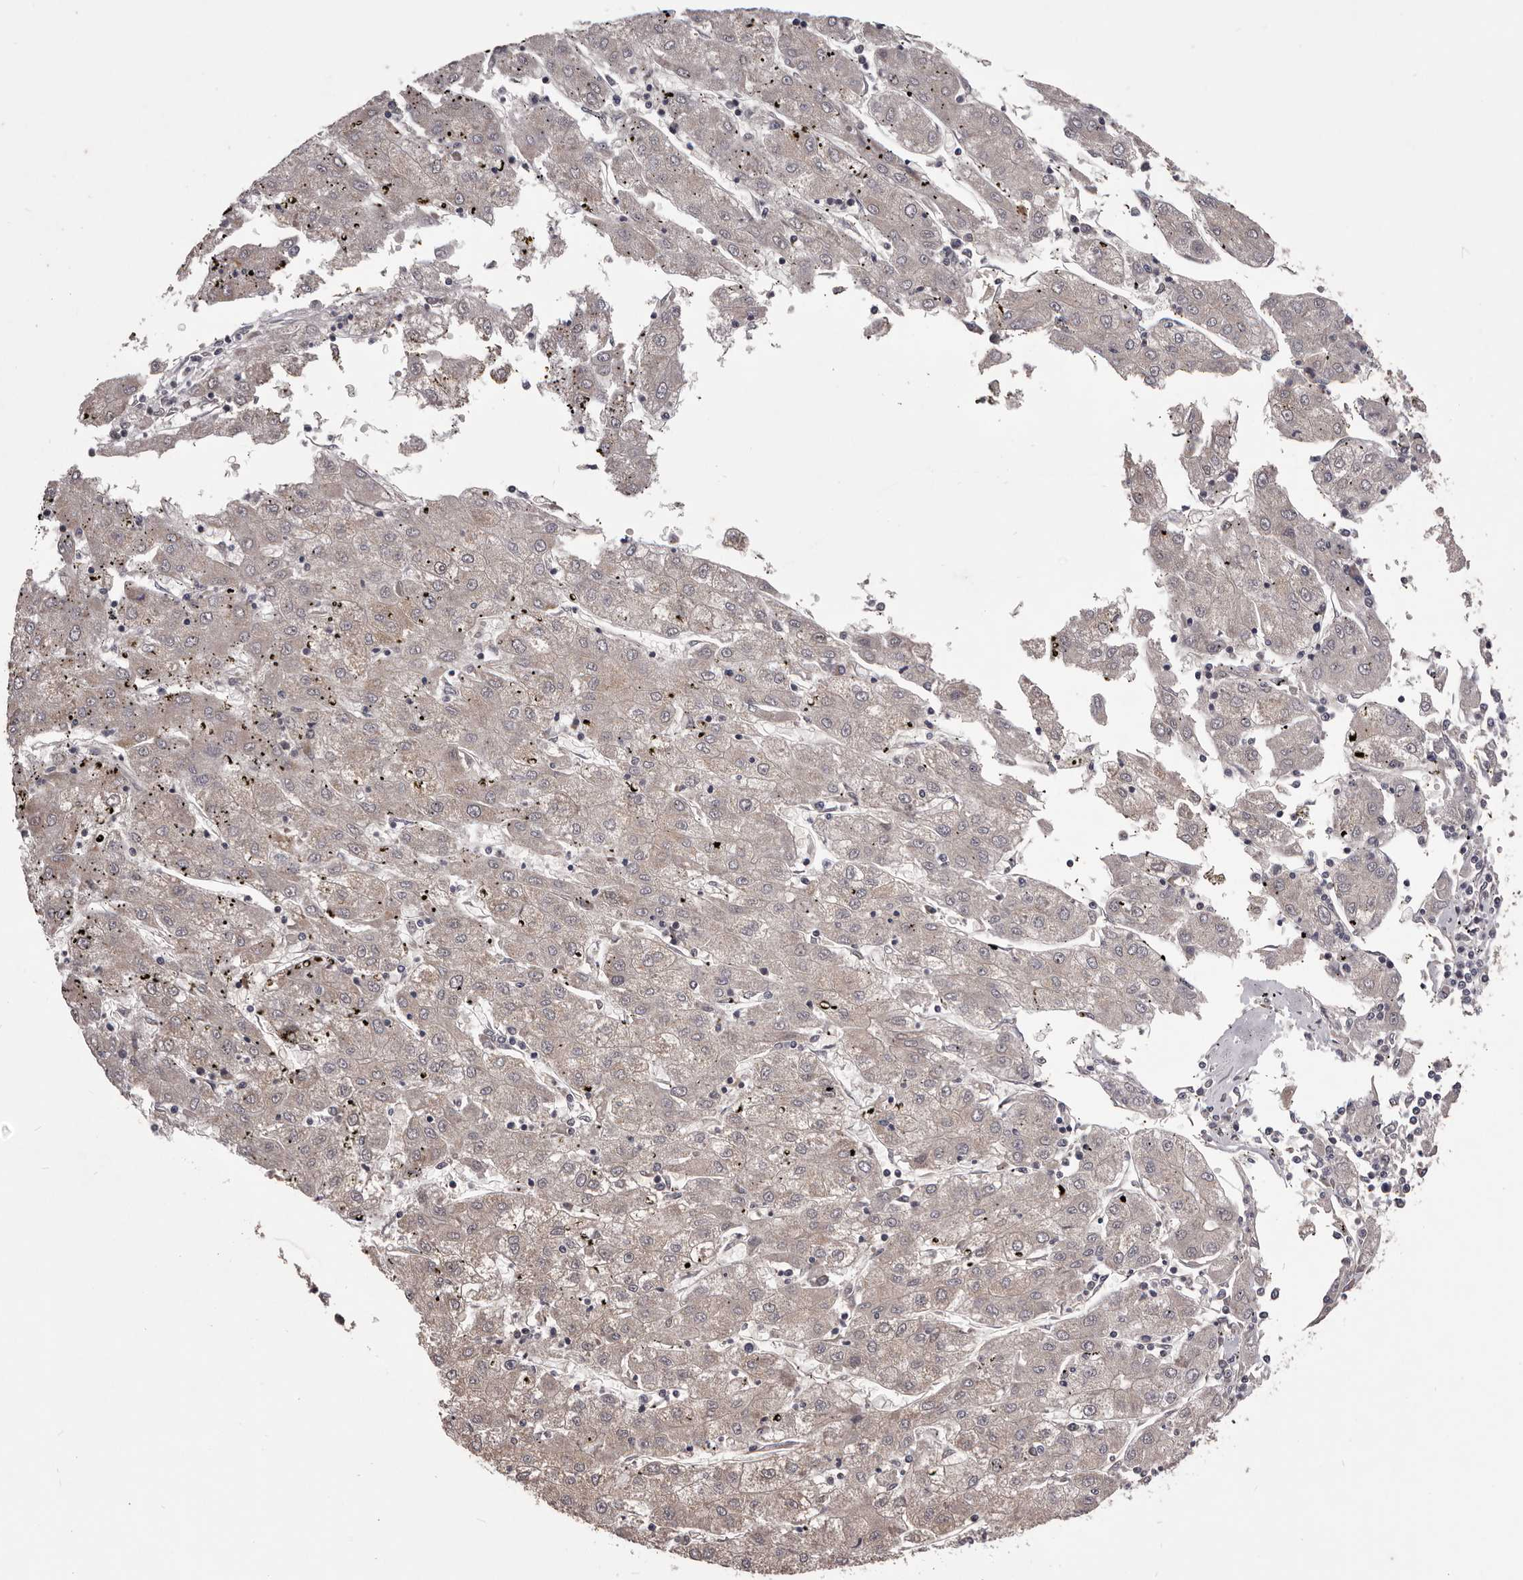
{"staining": {"intensity": "negative", "quantity": "none", "location": "none"}, "tissue": "liver cancer", "cell_type": "Tumor cells", "image_type": "cancer", "snomed": [{"axis": "morphology", "description": "Carcinoma, Hepatocellular, NOS"}, {"axis": "topography", "description": "Liver"}], "caption": "The histopathology image demonstrates no staining of tumor cells in liver hepatocellular carcinoma.", "gene": "CELF3", "patient": {"sex": "male", "age": 72}}